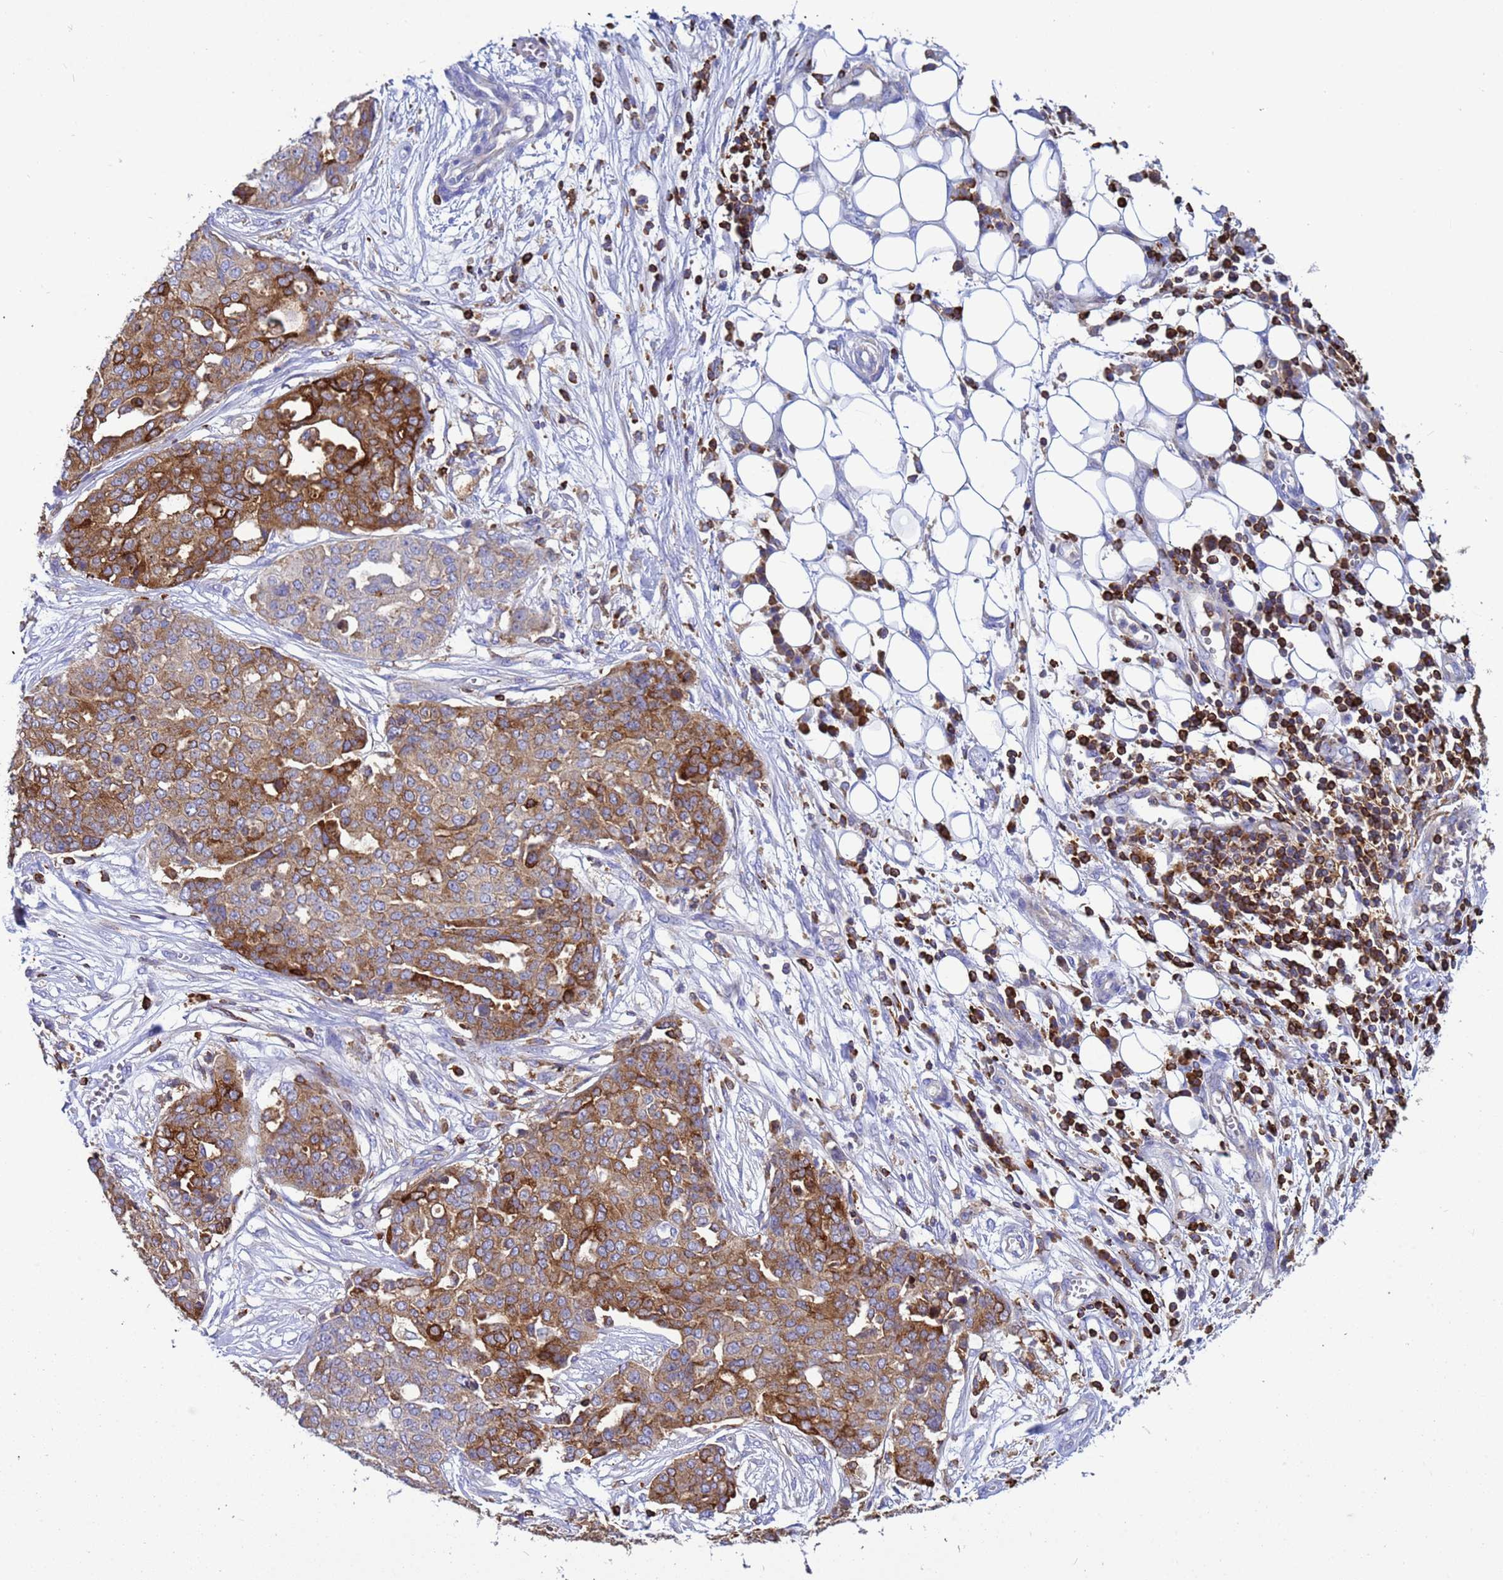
{"staining": {"intensity": "moderate", "quantity": ">75%", "location": "cytoplasmic/membranous"}, "tissue": "ovarian cancer", "cell_type": "Tumor cells", "image_type": "cancer", "snomed": [{"axis": "morphology", "description": "Cystadenocarcinoma, serous, NOS"}, {"axis": "topography", "description": "Soft tissue"}, {"axis": "topography", "description": "Ovary"}], "caption": "Tumor cells show medium levels of moderate cytoplasmic/membranous staining in approximately >75% of cells in ovarian cancer. The protein is stained brown, and the nuclei are stained in blue (DAB IHC with brightfield microscopy, high magnification).", "gene": "EZR", "patient": {"sex": "female", "age": 57}}